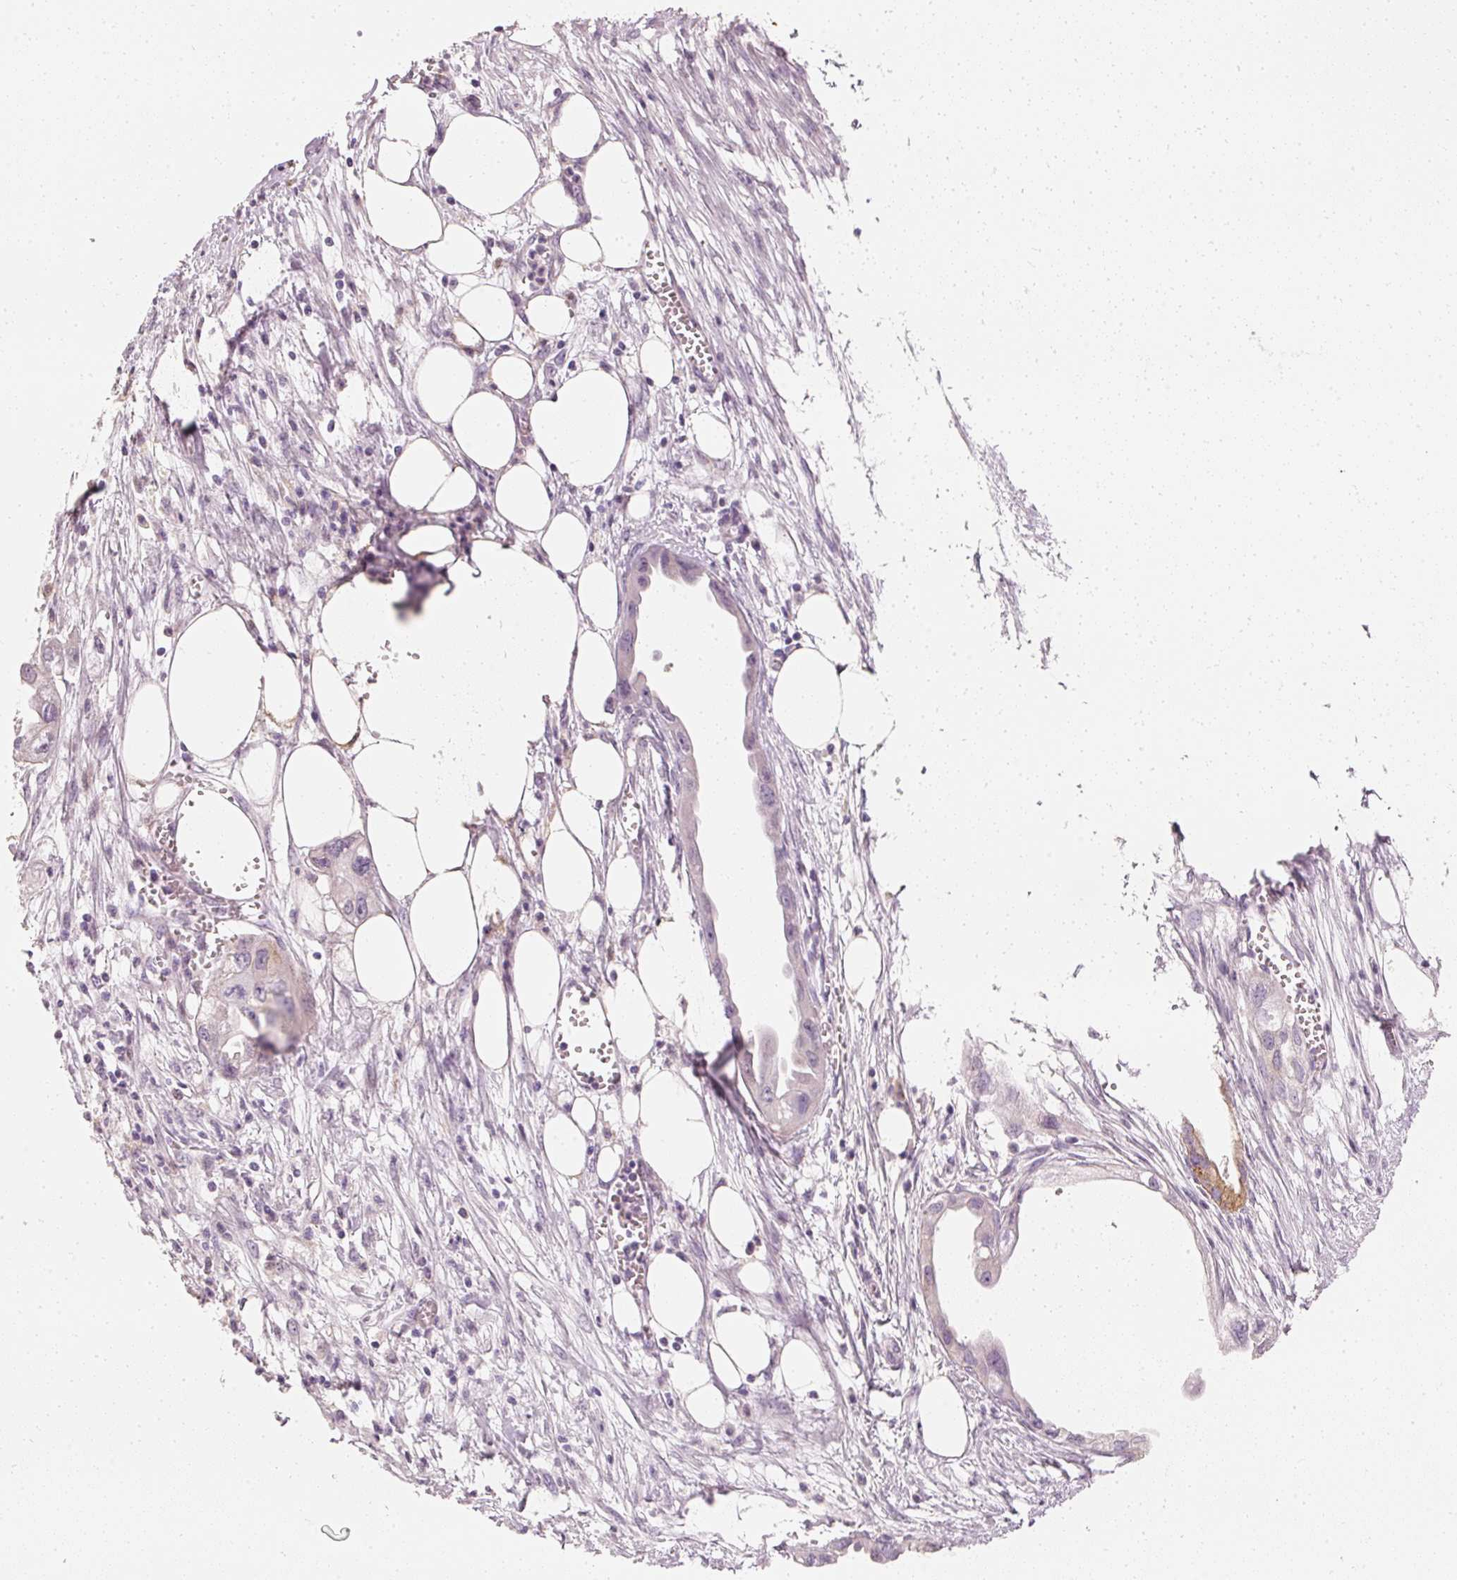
{"staining": {"intensity": "negative", "quantity": "none", "location": "none"}, "tissue": "endometrial cancer", "cell_type": "Tumor cells", "image_type": "cancer", "snomed": [{"axis": "morphology", "description": "Adenocarcinoma, NOS"}, {"axis": "morphology", "description": "Adenocarcinoma, metastatic, NOS"}, {"axis": "topography", "description": "Adipose tissue"}, {"axis": "topography", "description": "Endometrium"}], "caption": "The photomicrograph shows no staining of tumor cells in endometrial cancer (adenocarcinoma).", "gene": "ELAVL3", "patient": {"sex": "female", "age": 67}}